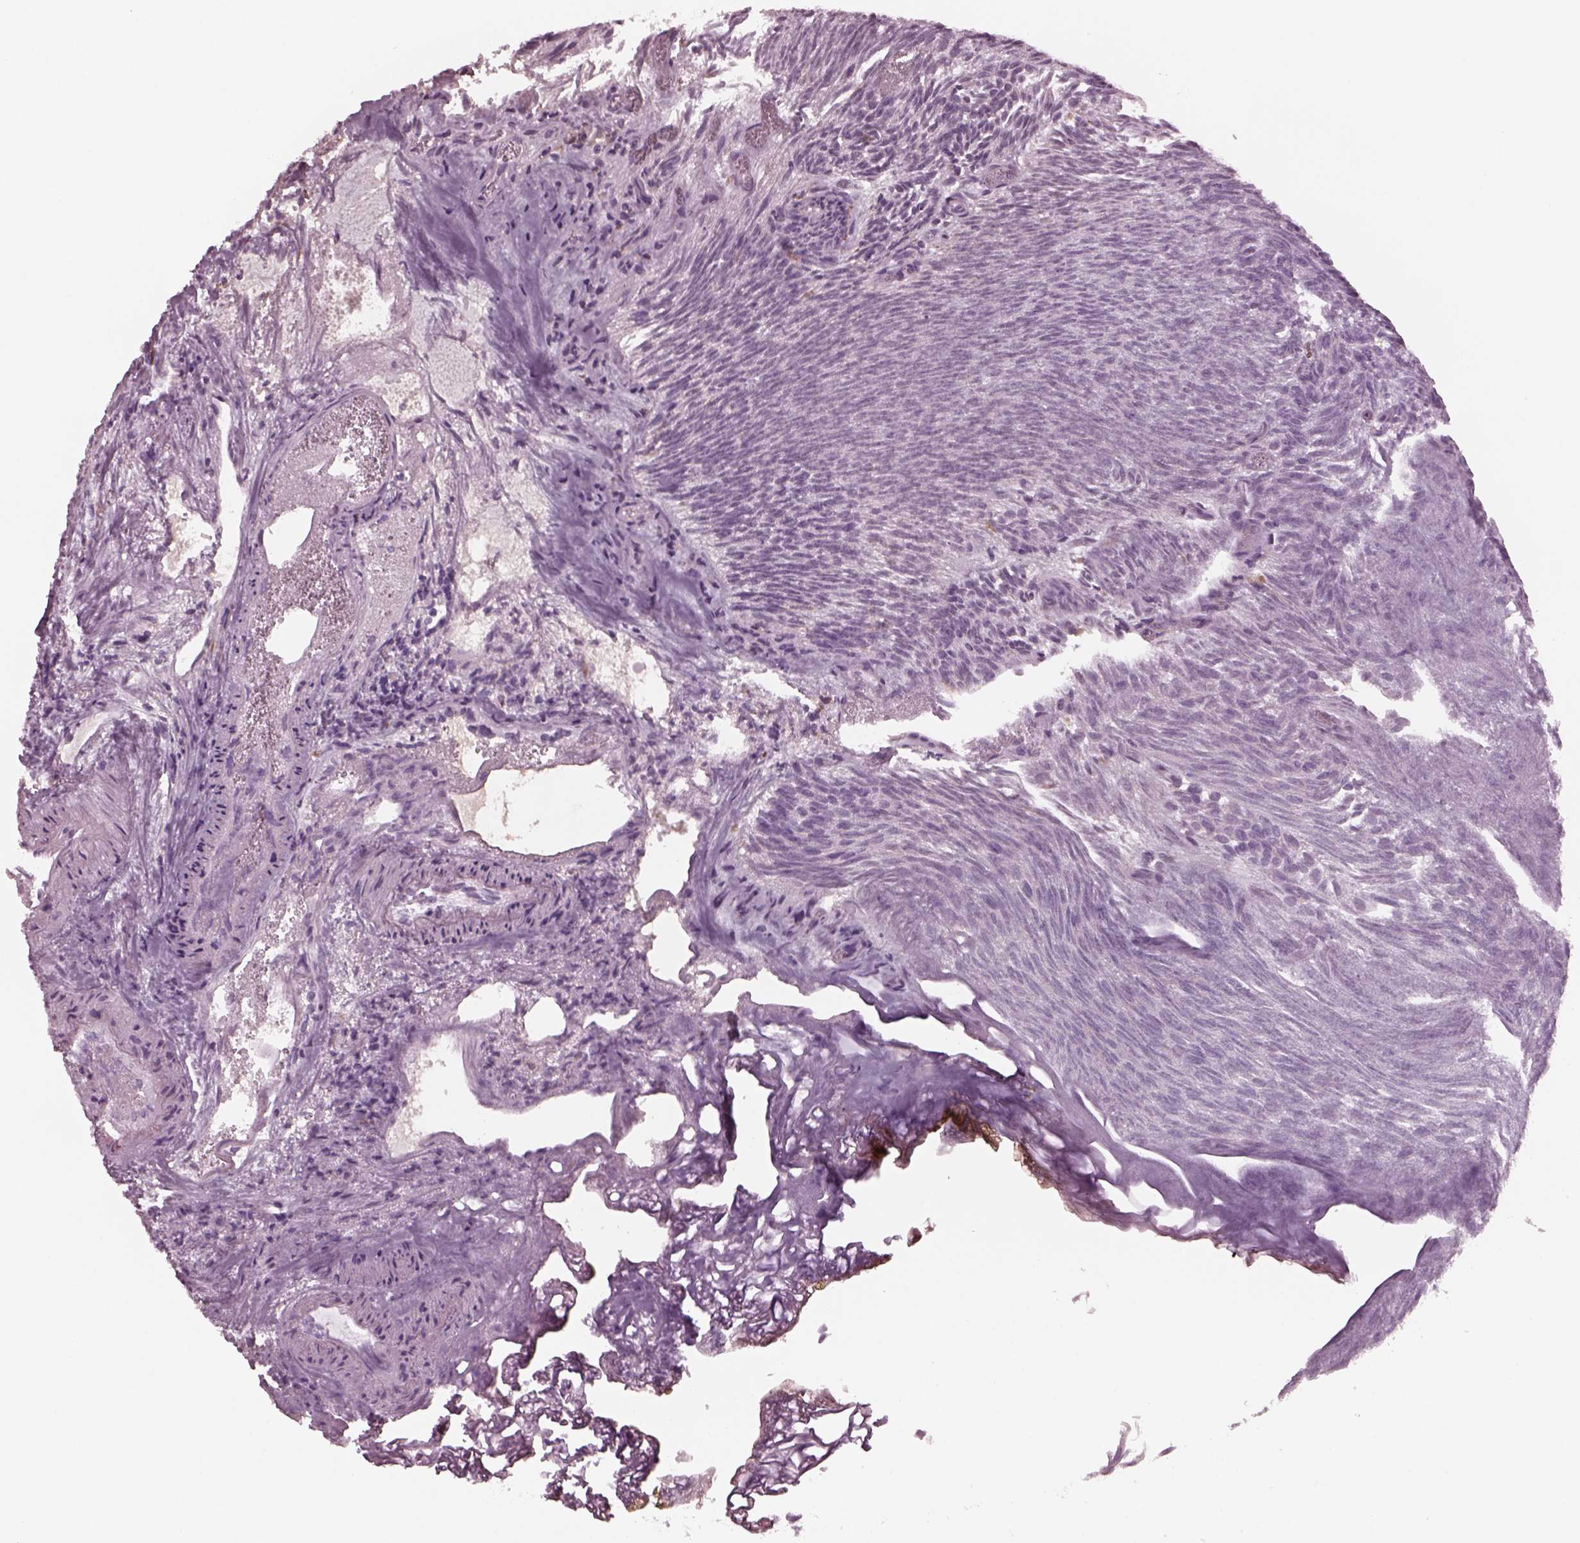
{"staining": {"intensity": "negative", "quantity": "none", "location": "none"}, "tissue": "urothelial cancer", "cell_type": "Tumor cells", "image_type": "cancer", "snomed": [{"axis": "morphology", "description": "Urothelial carcinoma, Low grade"}, {"axis": "topography", "description": "Urinary bladder"}], "caption": "An immunohistochemistry micrograph of urothelial cancer is shown. There is no staining in tumor cells of urothelial cancer. (DAB (3,3'-diaminobenzidine) immunohistochemistry, high magnification).", "gene": "CELSR3", "patient": {"sex": "male", "age": 77}}